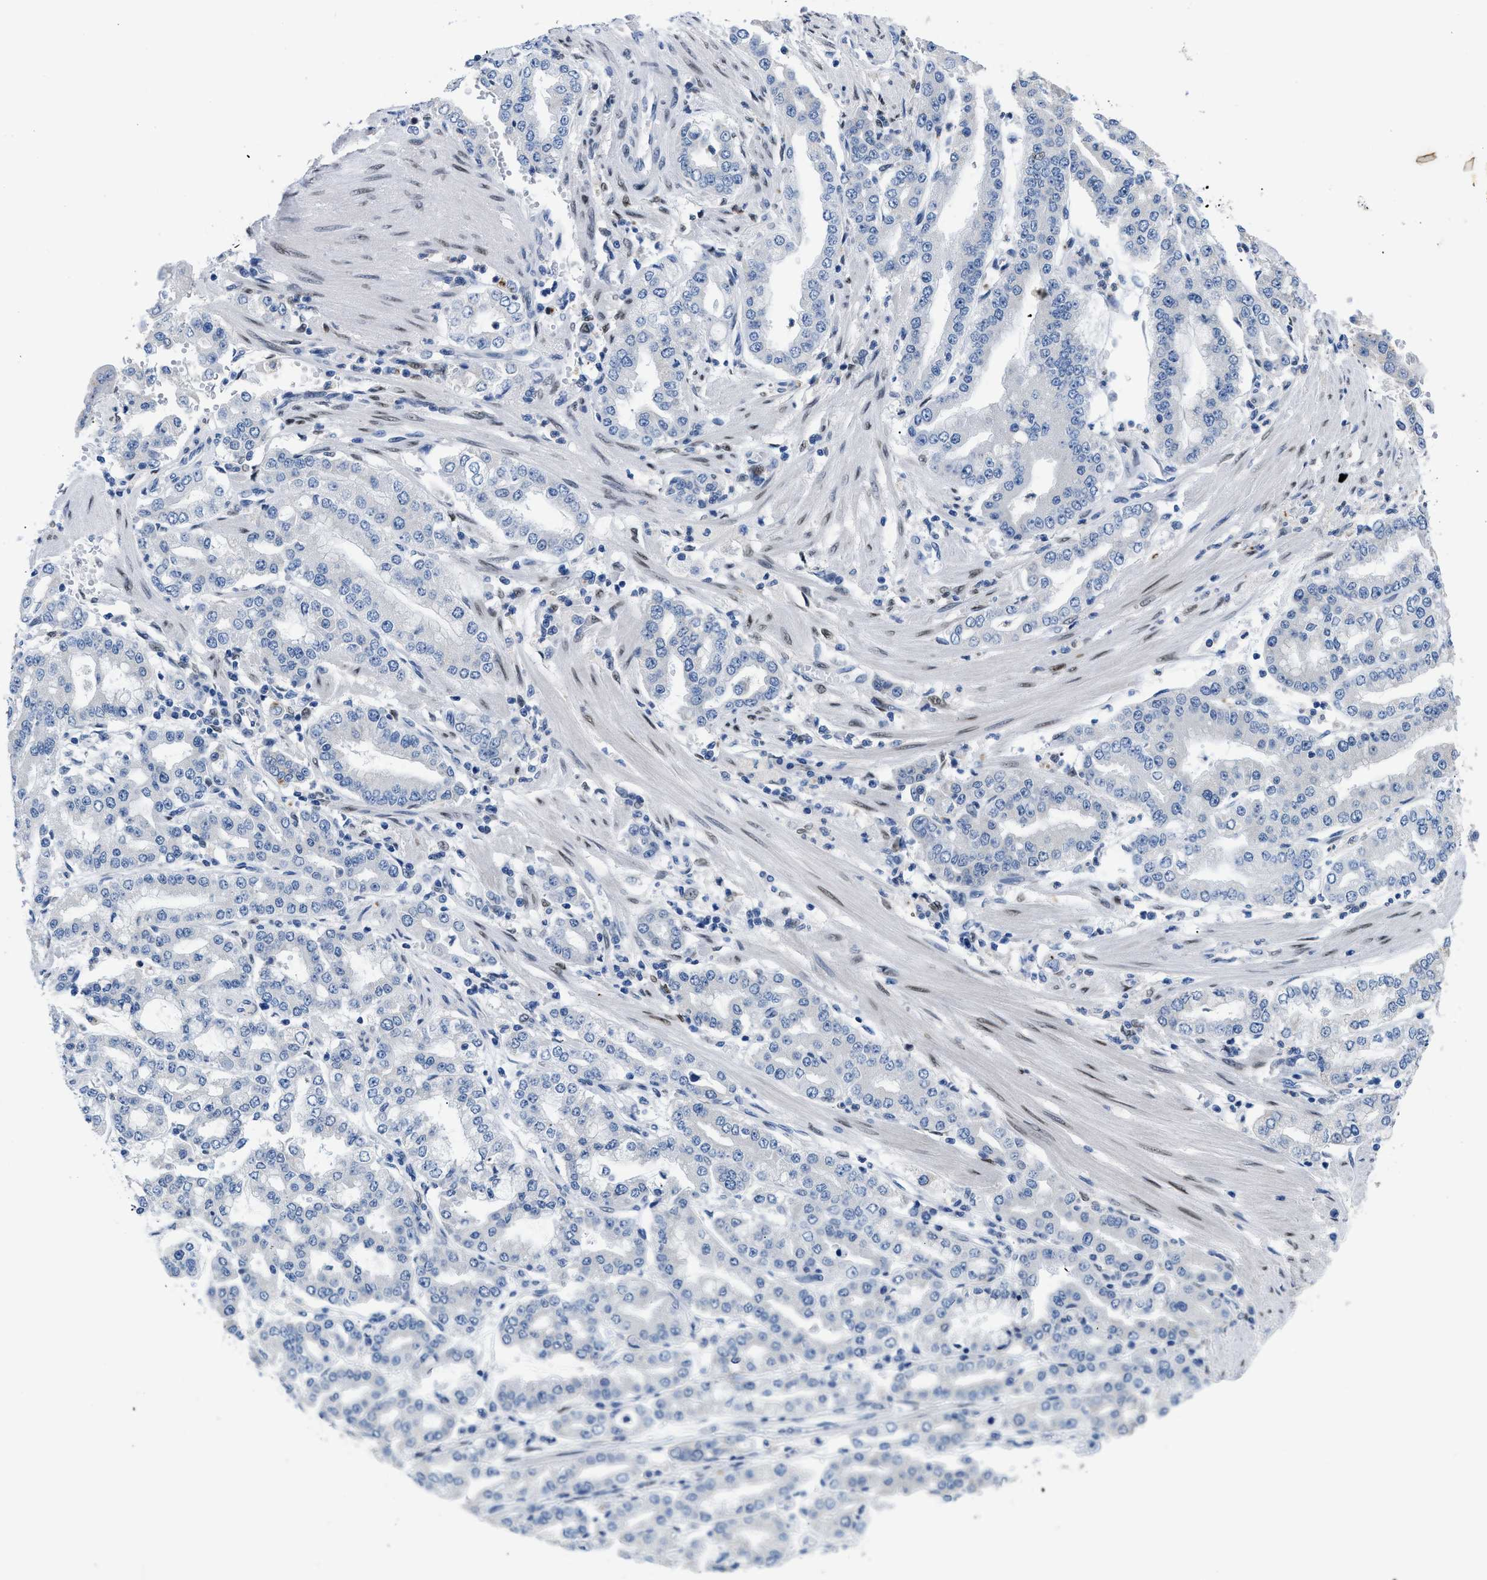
{"staining": {"intensity": "negative", "quantity": "none", "location": "none"}, "tissue": "stomach cancer", "cell_type": "Tumor cells", "image_type": "cancer", "snomed": [{"axis": "morphology", "description": "Adenocarcinoma, NOS"}, {"axis": "topography", "description": "Stomach"}], "caption": "A high-resolution image shows immunohistochemistry (IHC) staining of adenocarcinoma (stomach), which demonstrates no significant staining in tumor cells. (DAB (3,3'-diaminobenzidine) IHC, high magnification).", "gene": "NFIX", "patient": {"sex": "male", "age": 76}}